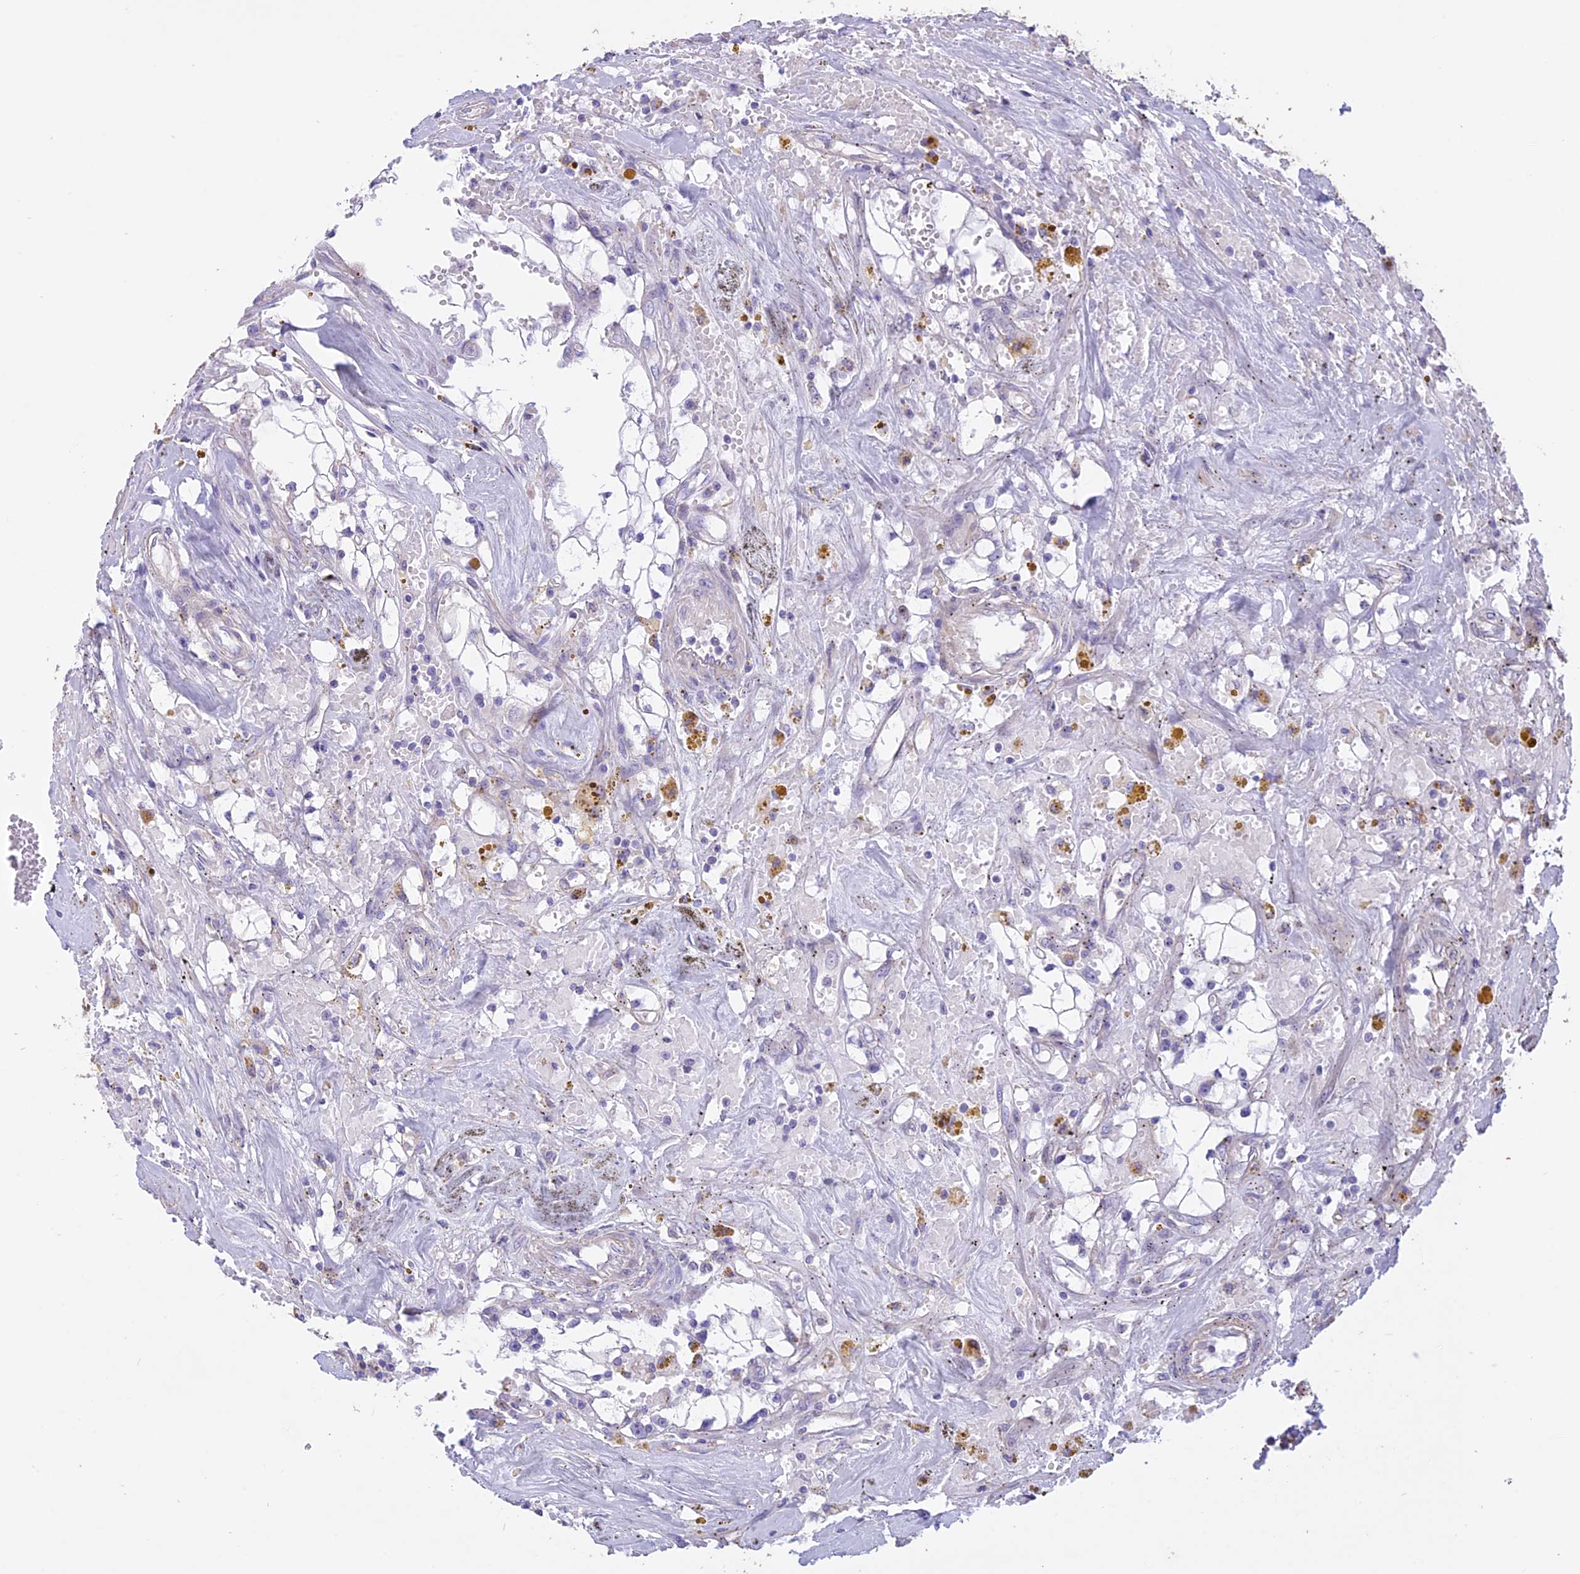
{"staining": {"intensity": "negative", "quantity": "none", "location": "none"}, "tissue": "renal cancer", "cell_type": "Tumor cells", "image_type": "cancer", "snomed": [{"axis": "morphology", "description": "Adenocarcinoma, NOS"}, {"axis": "topography", "description": "Kidney"}], "caption": "High magnification brightfield microscopy of adenocarcinoma (renal) stained with DAB (3,3'-diaminobenzidine) (brown) and counterstained with hematoxylin (blue): tumor cells show no significant positivity. The staining was performed using DAB (3,3'-diaminobenzidine) to visualize the protein expression in brown, while the nuclei were stained in blue with hematoxylin (Magnification: 20x).", "gene": "CCDC148", "patient": {"sex": "male", "age": 56}}